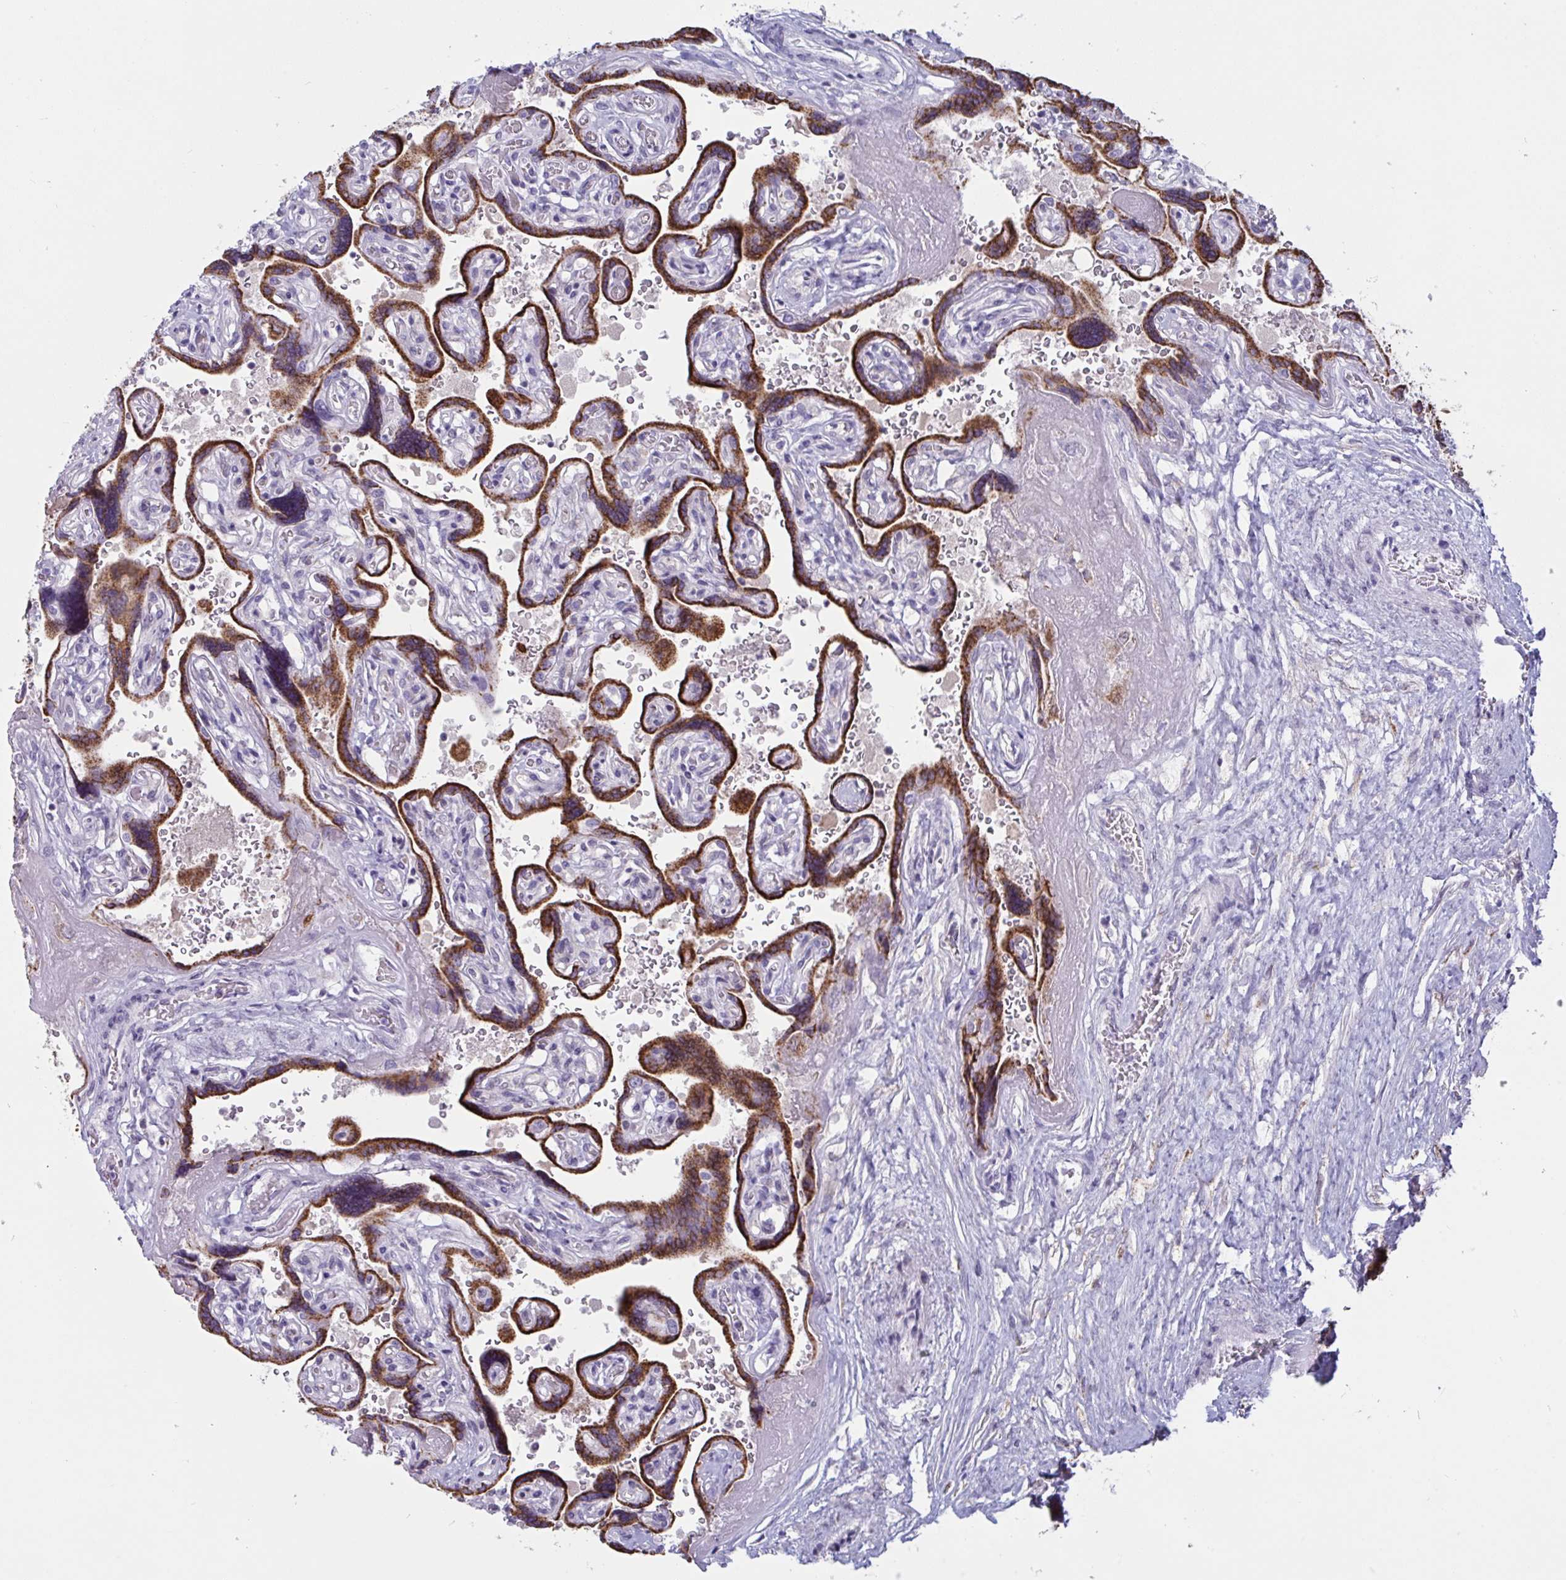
{"staining": {"intensity": "moderate", "quantity": ">75%", "location": "cytoplasmic/membranous"}, "tissue": "placenta", "cell_type": "Decidual cells", "image_type": "normal", "snomed": [{"axis": "morphology", "description": "Normal tissue, NOS"}, {"axis": "topography", "description": "Placenta"}], "caption": "Protein staining demonstrates moderate cytoplasmic/membranous expression in about >75% of decidual cells in normal placenta.", "gene": "TANK", "patient": {"sex": "female", "age": 32}}